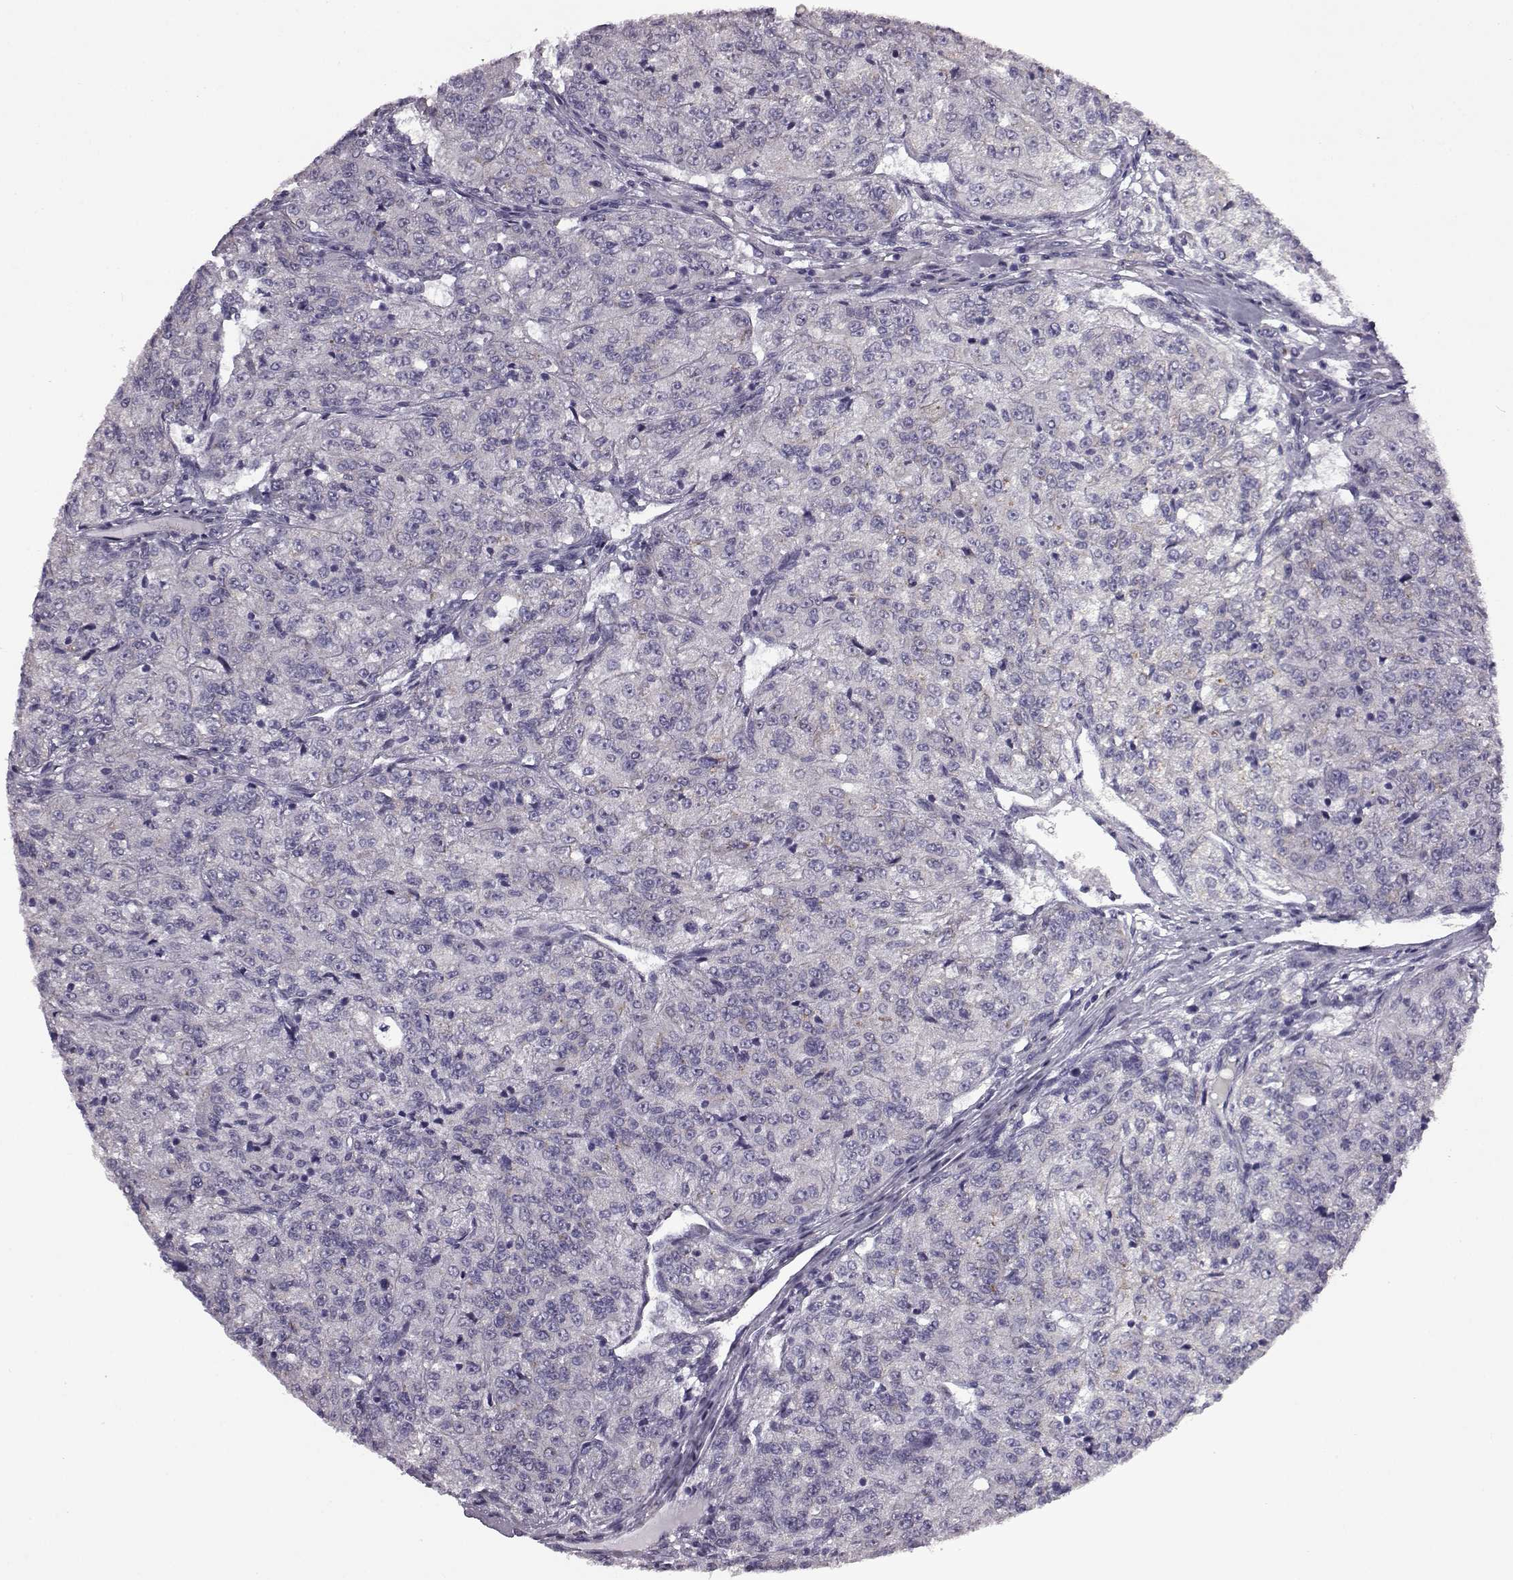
{"staining": {"intensity": "negative", "quantity": "none", "location": "none"}, "tissue": "renal cancer", "cell_type": "Tumor cells", "image_type": "cancer", "snomed": [{"axis": "morphology", "description": "Adenocarcinoma, NOS"}, {"axis": "topography", "description": "Kidney"}], "caption": "Histopathology image shows no protein positivity in tumor cells of renal adenocarcinoma tissue.", "gene": "PRR9", "patient": {"sex": "female", "age": 63}}